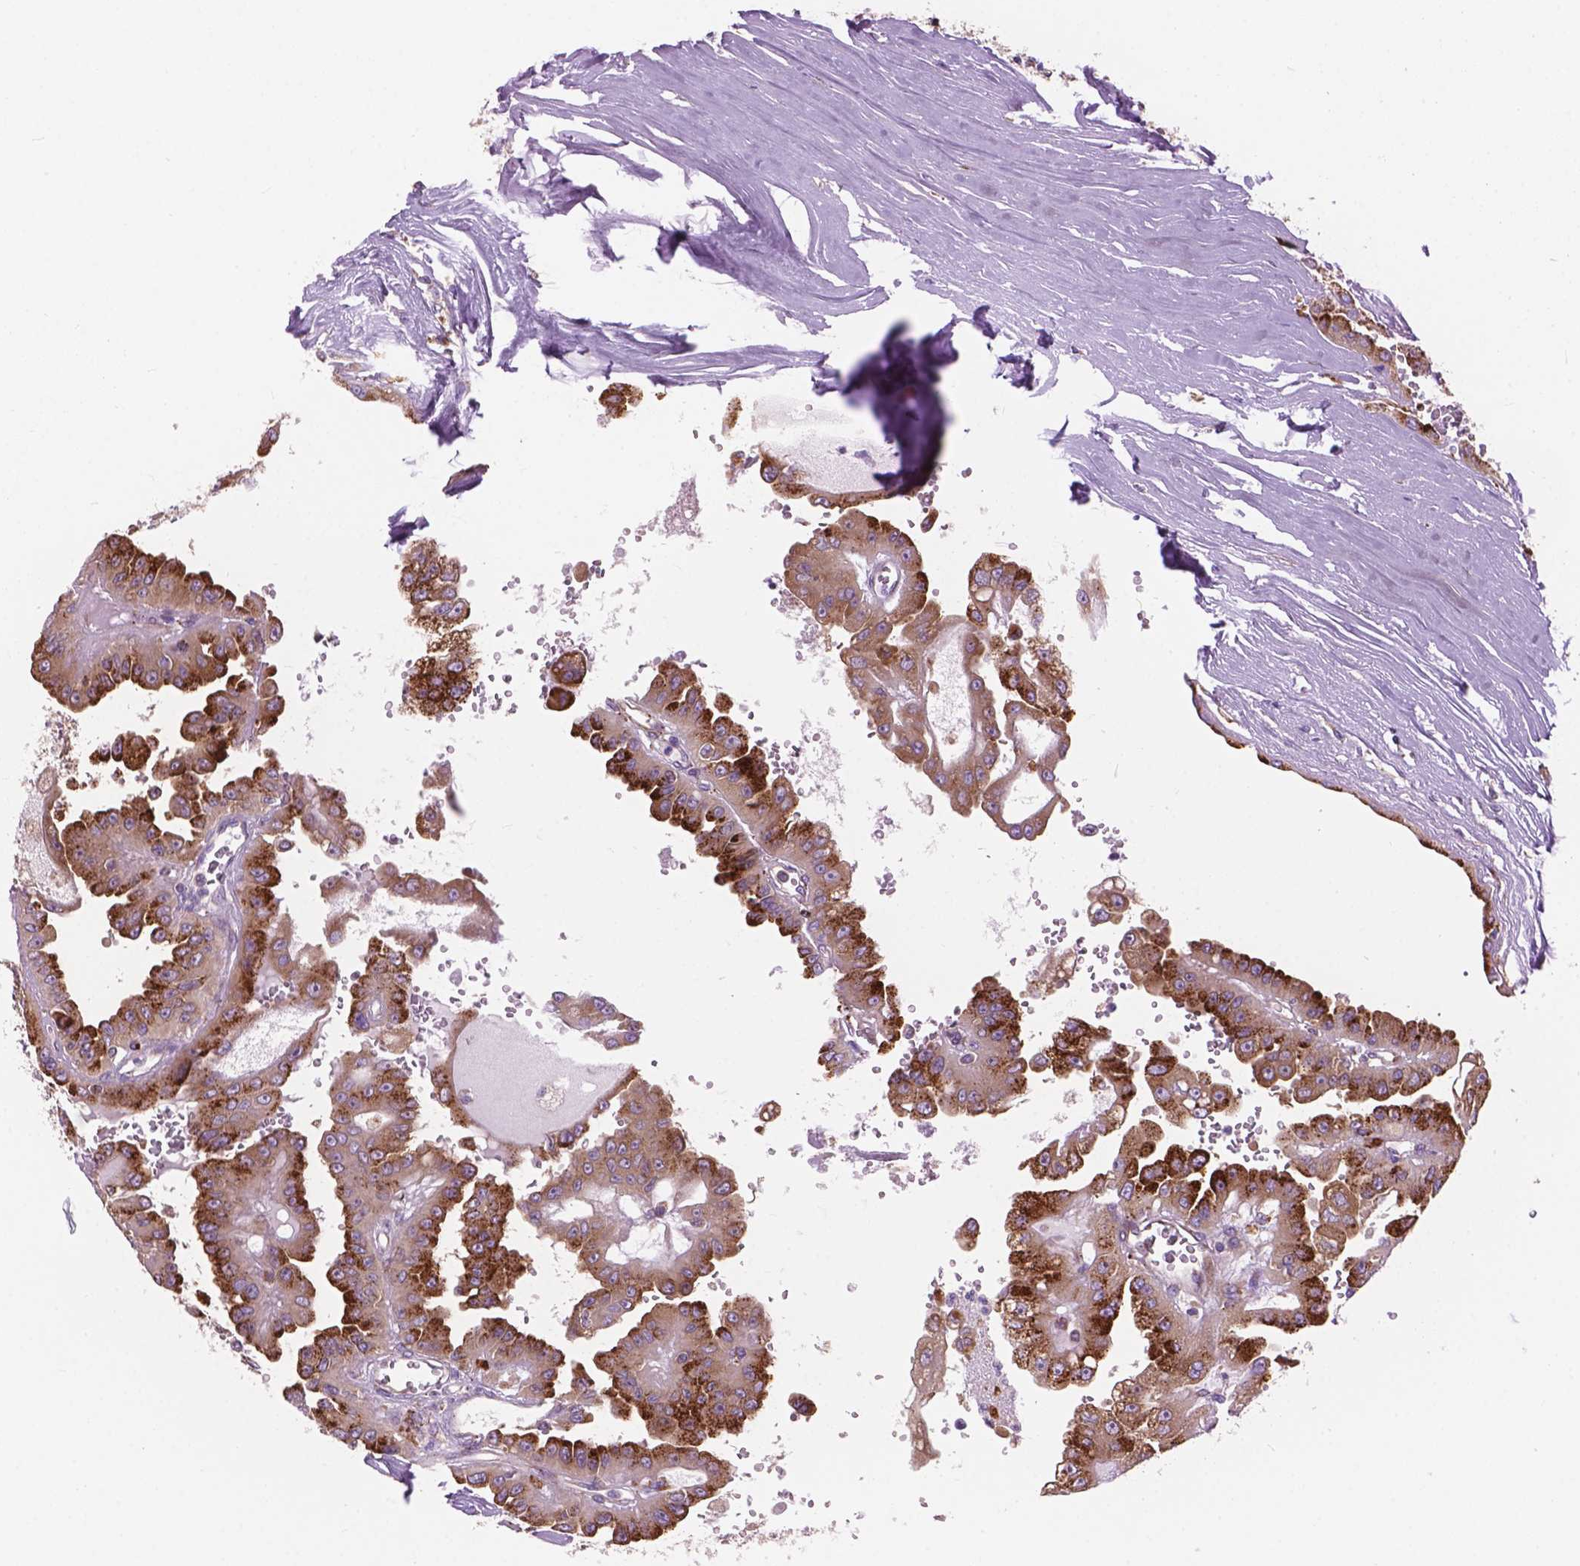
{"staining": {"intensity": "moderate", "quantity": ">75%", "location": "cytoplasmic/membranous"}, "tissue": "renal cancer", "cell_type": "Tumor cells", "image_type": "cancer", "snomed": [{"axis": "morphology", "description": "Adenocarcinoma, NOS"}, {"axis": "topography", "description": "Kidney"}], "caption": "About >75% of tumor cells in adenocarcinoma (renal) show moderate cytoplasmic/membranous protein positivity as visualized by brown immunohistochemical staining.", "gene": "RPL37A", "patient": {"sex": "male", "age": 58}}